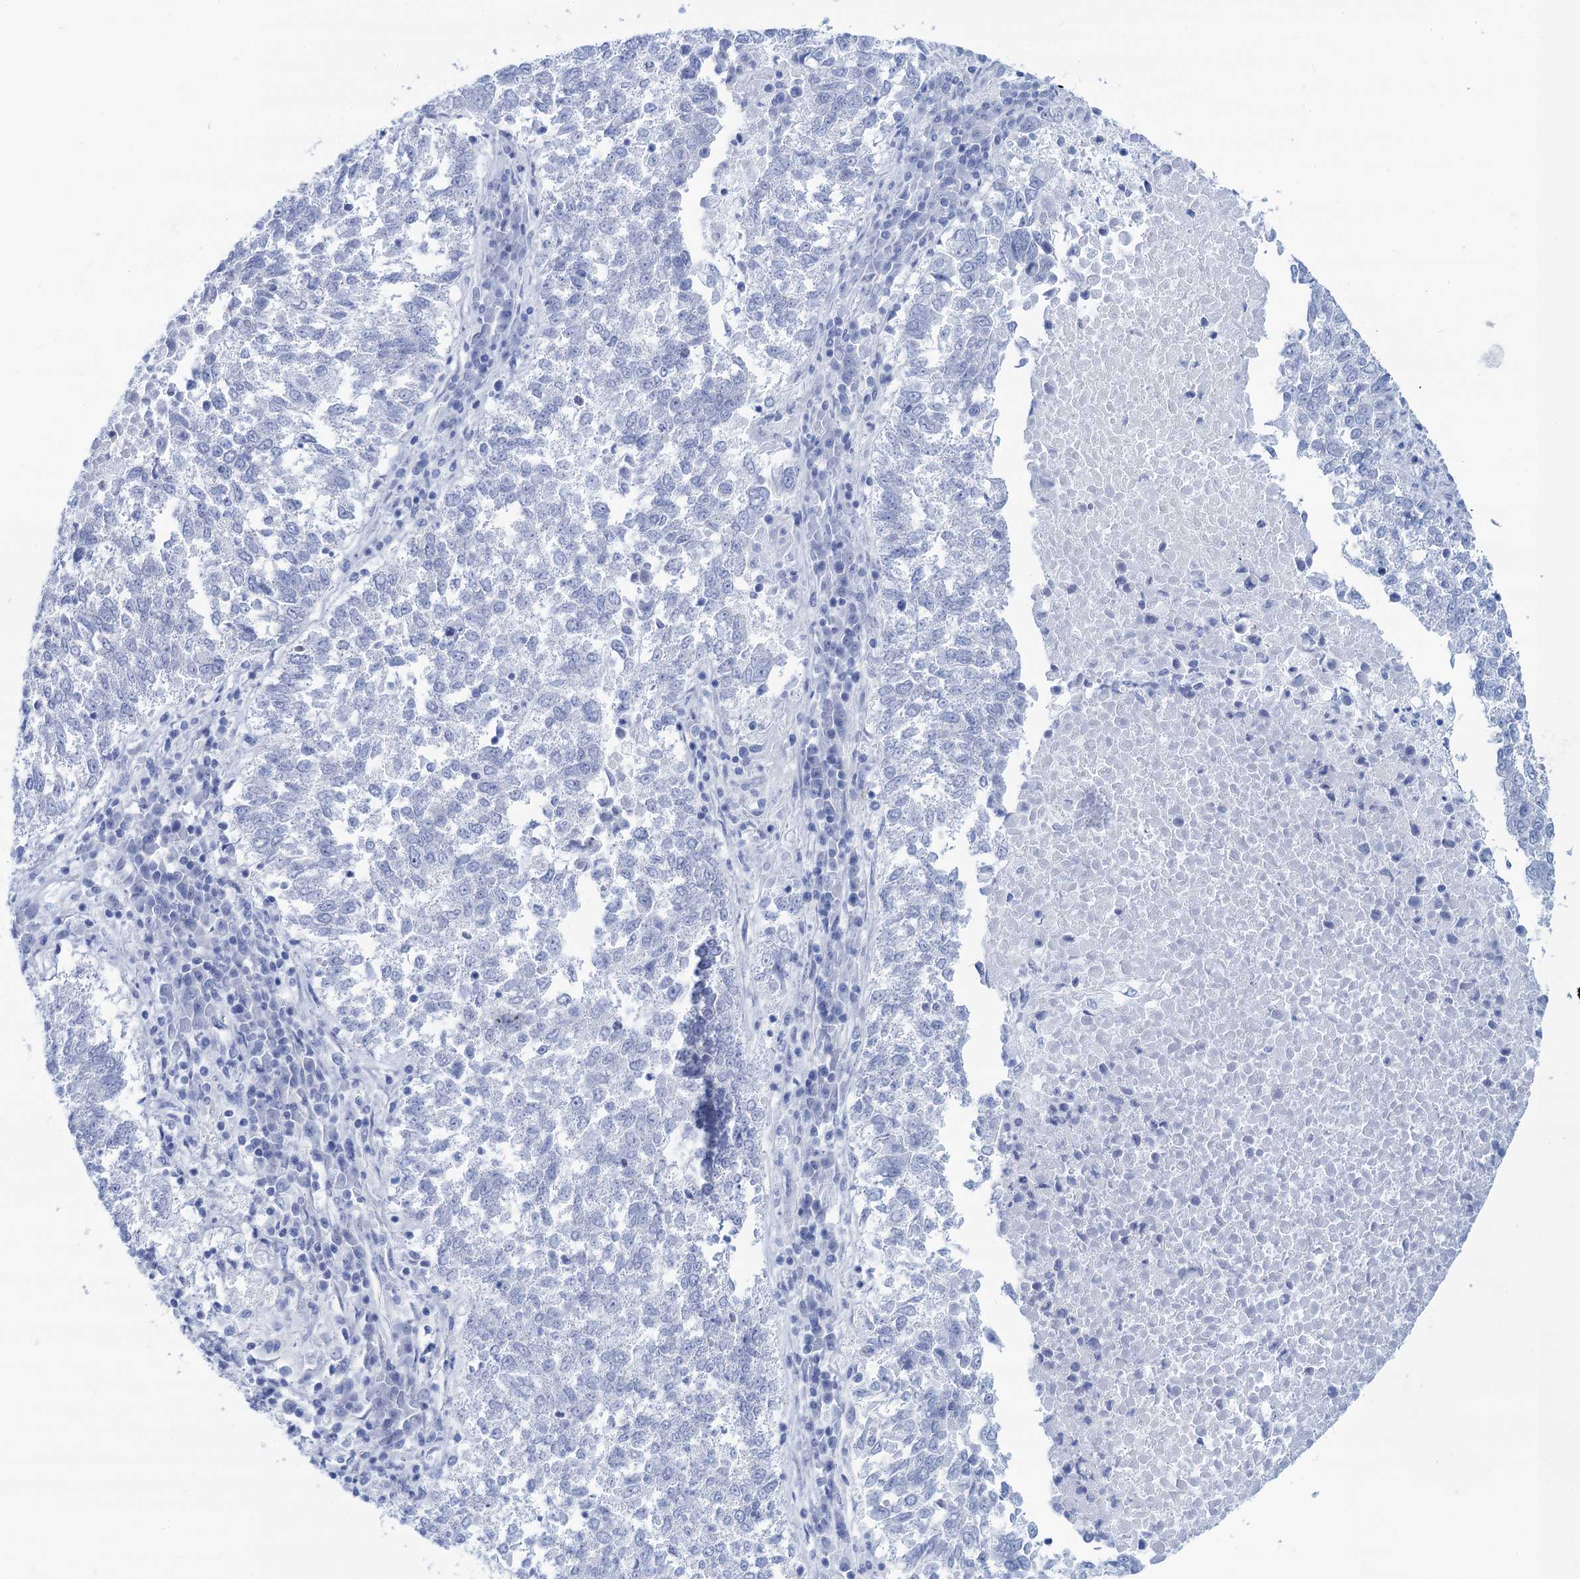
{"staining": {"intensity": "negative", "quantity": "none", "location": "none"}, "tissue": "lung cancer", "cell_type": "Tumor cells", "image_type": "cancer", "snomed": [{"axis": "morphology", "description": "Squamous cell carcinoma, NOS"}, {"axis": "topography", "description": "Lung"}], "caption": "Lung cancer stained for a protein using IHC reveals no staining tumor cells.", "gene": "CABYR", "patient": {"sex": "male", "age": 73}}